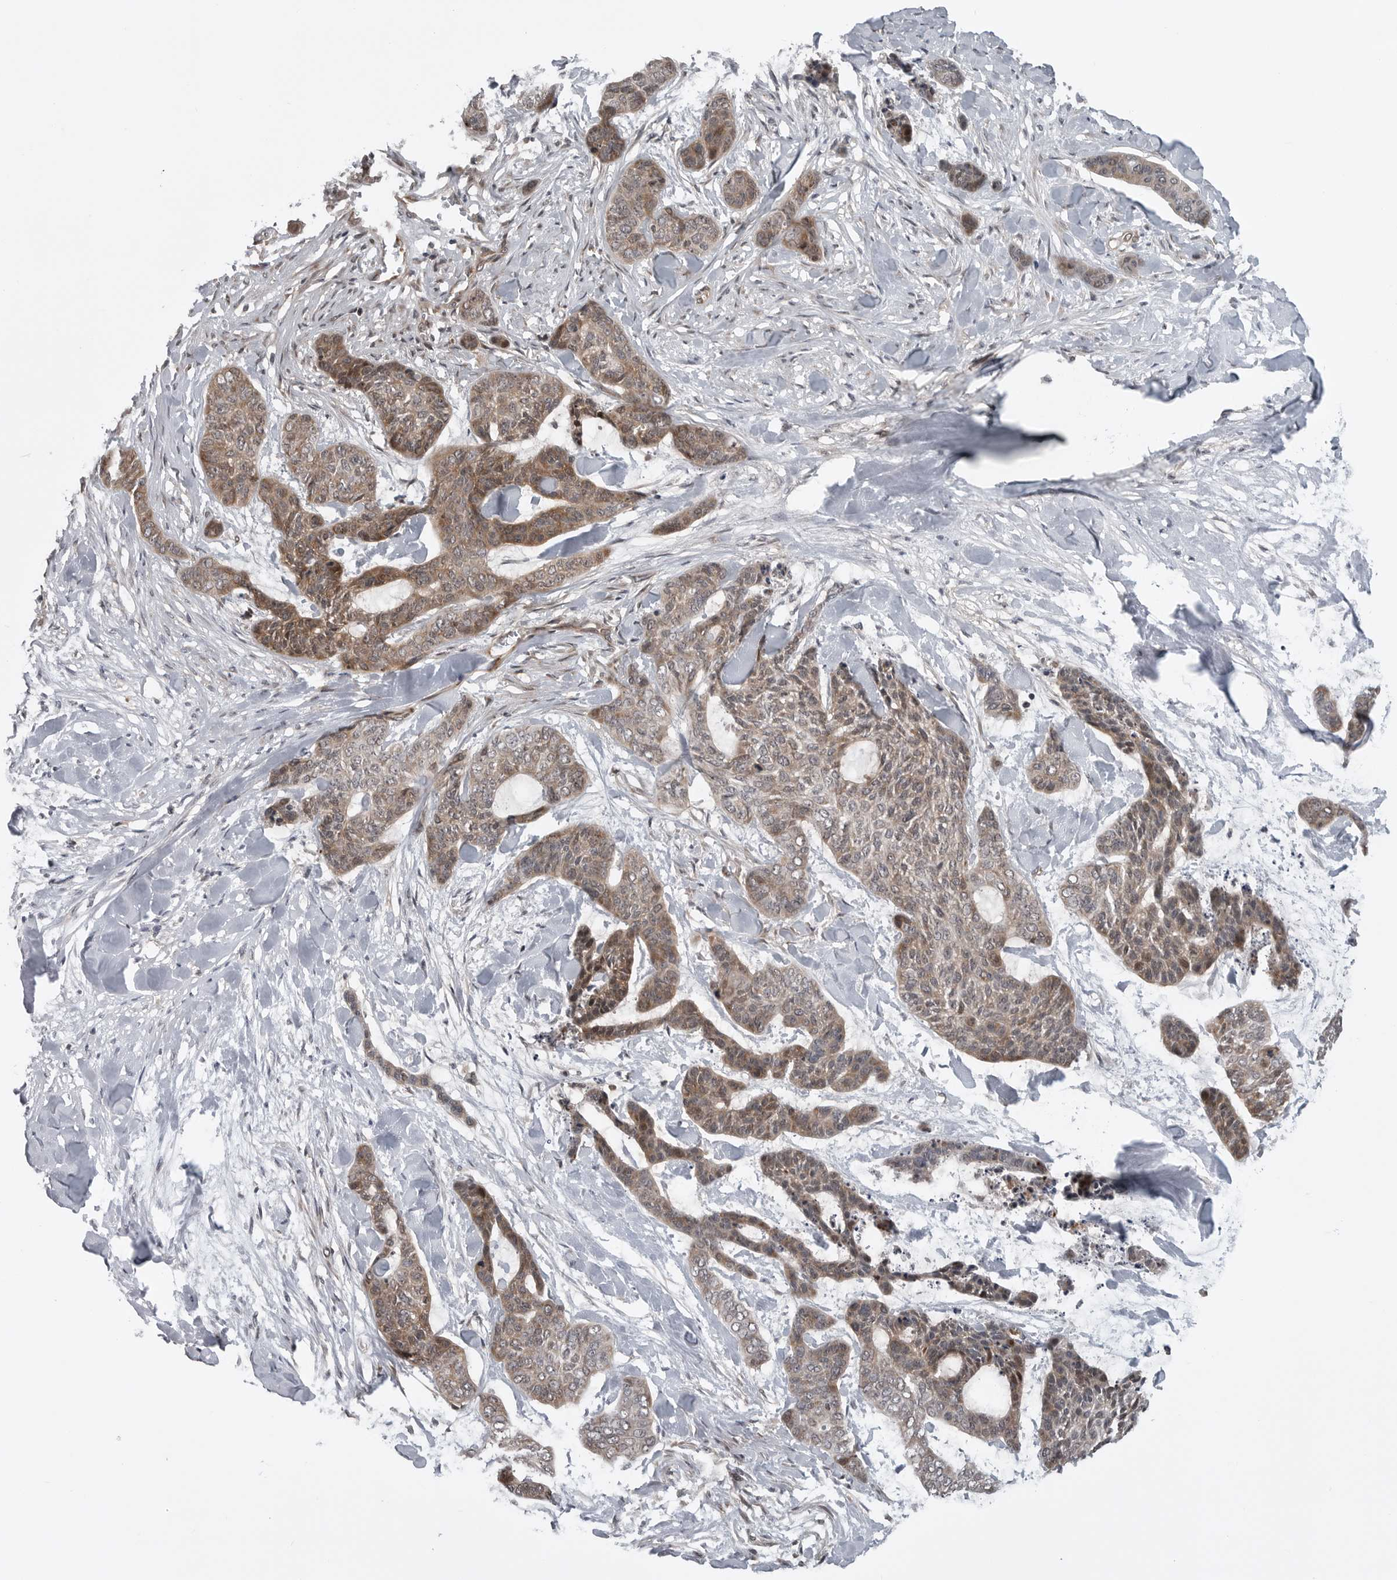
{"staining": {"intensity": "moderate", "quantity": ">75%", "location": "cytoplasmic/membranous"}, "tissue": "skin cancer", "cell_type": "Tumor cells", "image_type": "cancer", "snomed": [{"axis": "morphology", "description": "Basal cell carcinoma"}, {"axis": "topography", "description": "Skin"}], "caption": "Basal cell carcinoma (skin) stained with IHC demonstrates moderate cytoplasmic/membranous expression in approximately >75% of tumor cells.", "gene": "FAAP100", "patient": {"sex": "female", "age": 64}}